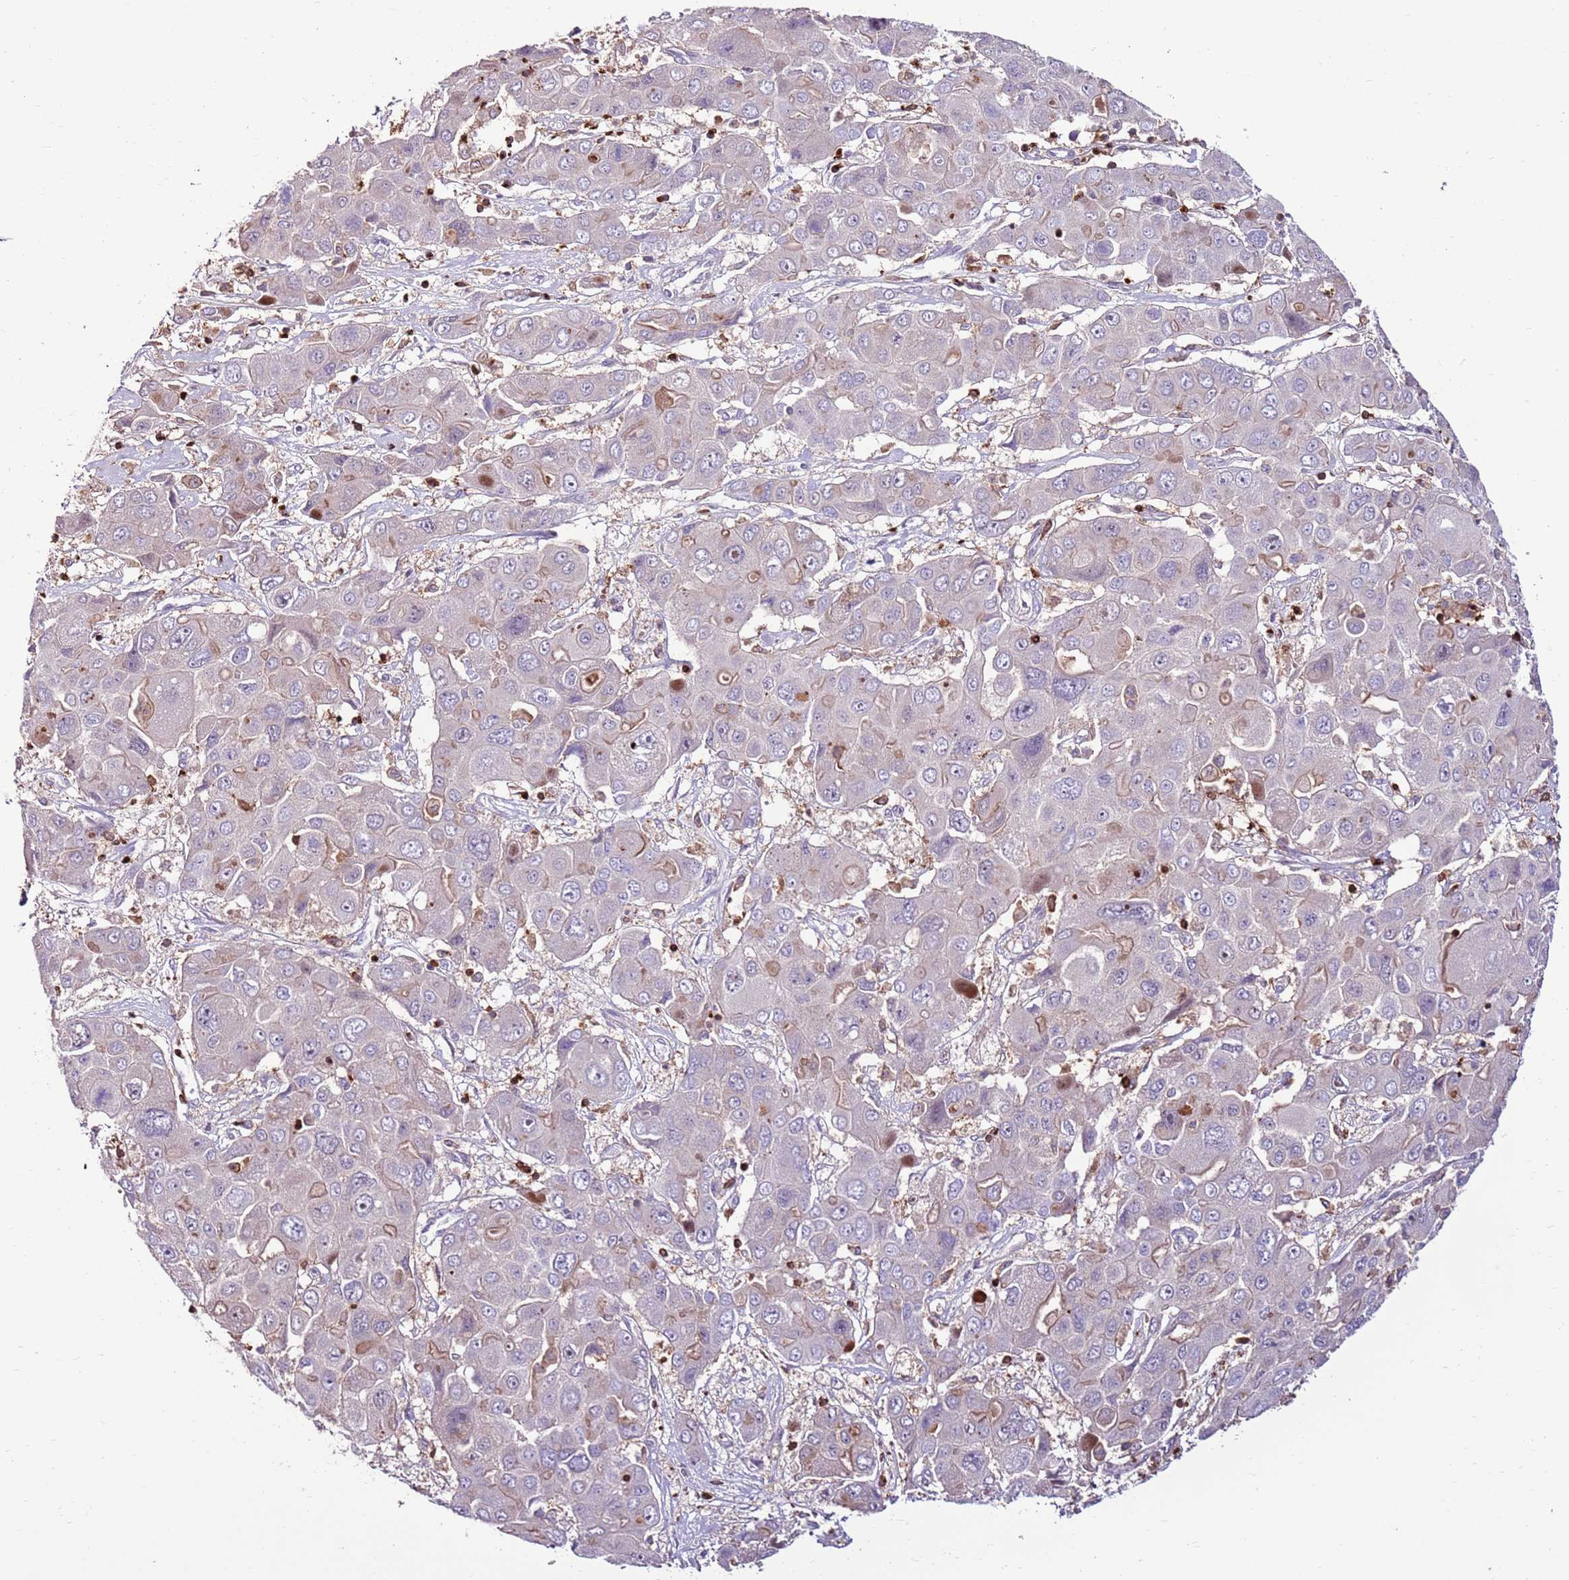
{"staining": {"intensity": "moderate", "quantity": "<25%", "location": "cytoplasmic/membranous"}, "tissue": "liver cancer", "cell_type": "Tumor cells", "image_type": "cancer", "snomed": [{"axis": "morphology", "description": "Cholangiocarcinoma"}, {"axis": "topography", "description": "Liver"}], "caption": "A brown stain shows moderate cytoplasmic/membranous expression of a protein in human liver cancer tumor cells. The protein is shown in brown color, while the nuclei are stained blue.", "gene": "ZSWIM1", "patient": {"sex": "male", "age": 67}}